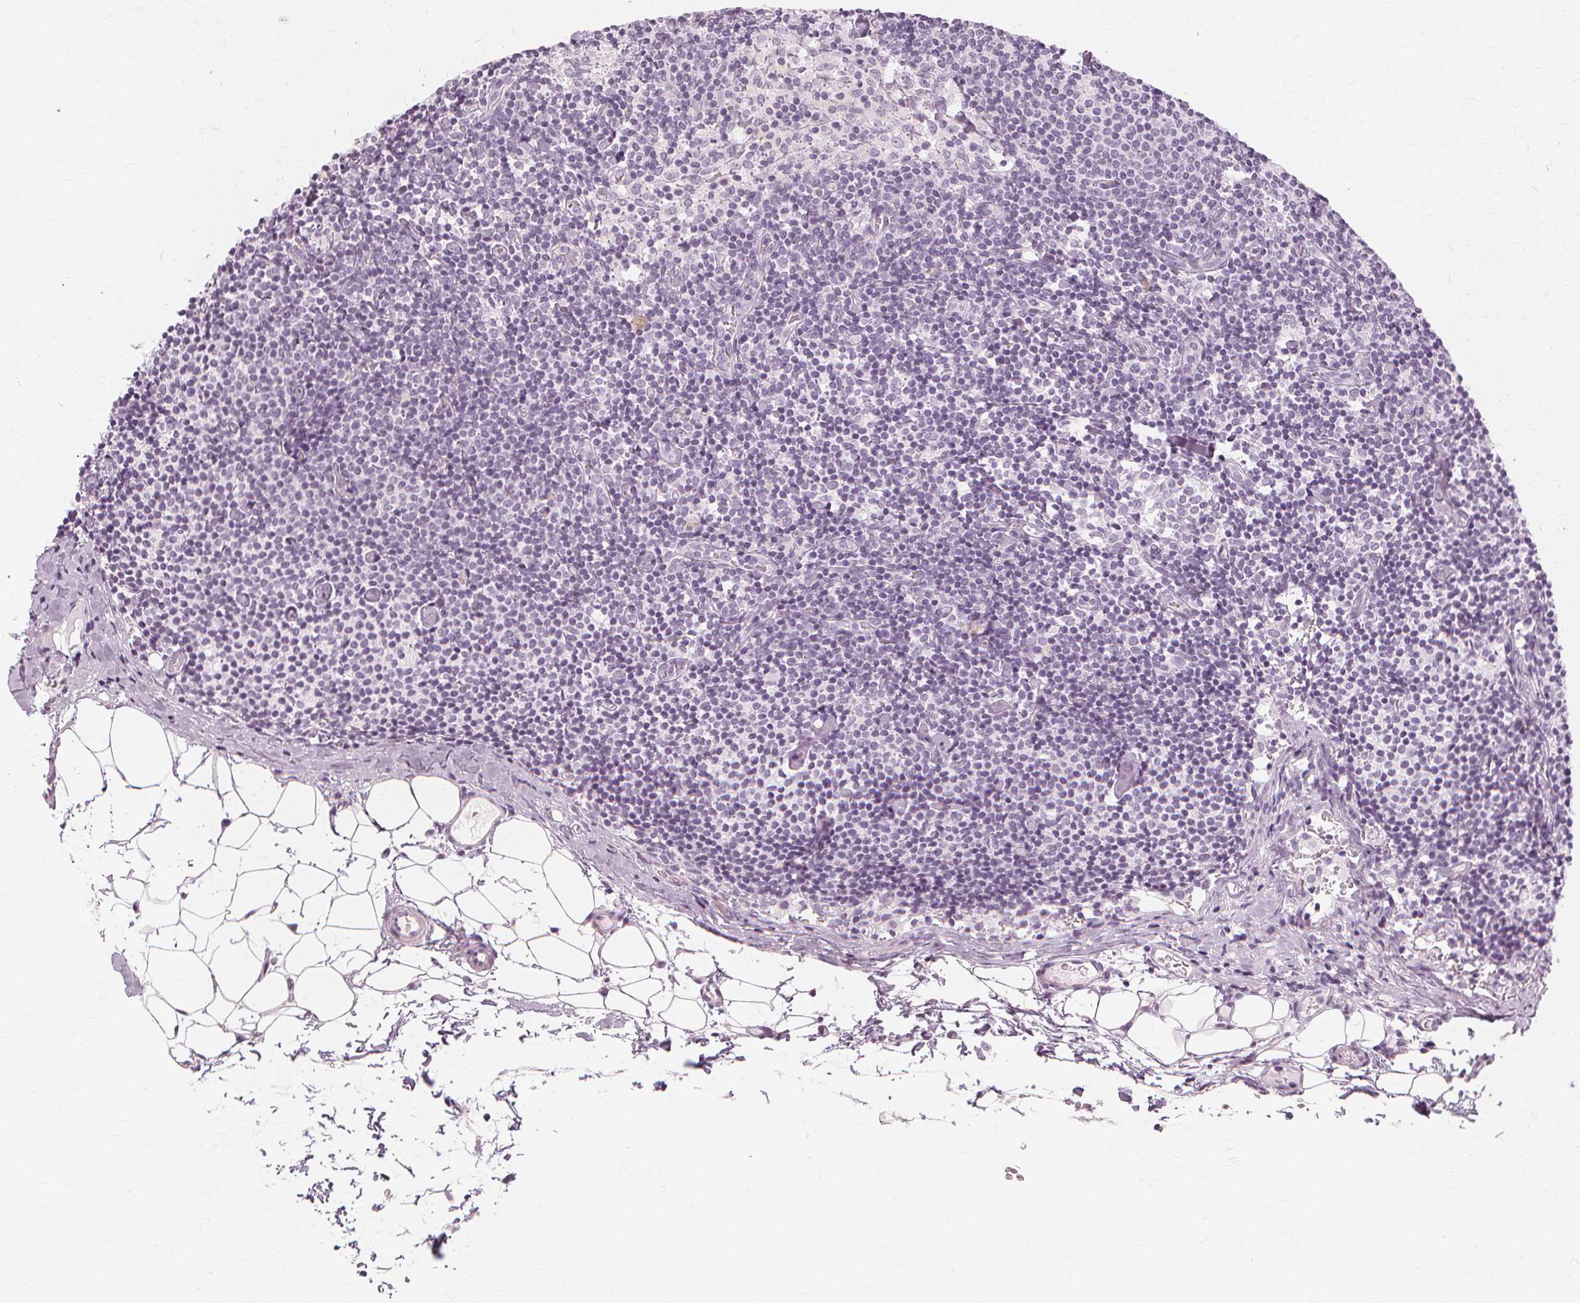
{"staining": {"intensity": "negative", "quantity": "none", "location": "none"}, "tissue": "lymph node", "cell_type": "Germinal center cells", "image_type": "normal", "snomed": [{"axis": "morphology", "description": "Normal tissue, NOS"}, {"axis": "topography", "description": "Lymph node"}], "caption": "The micrograph reveals no staining of germinal center cells in normal lymph node. (DAB (3,3'-diaminobenzidine) immunohistochemistry with hematoxylin counter stain).", "gene": "NXPE1", "patient": {"sex": "female", "age": 41}}